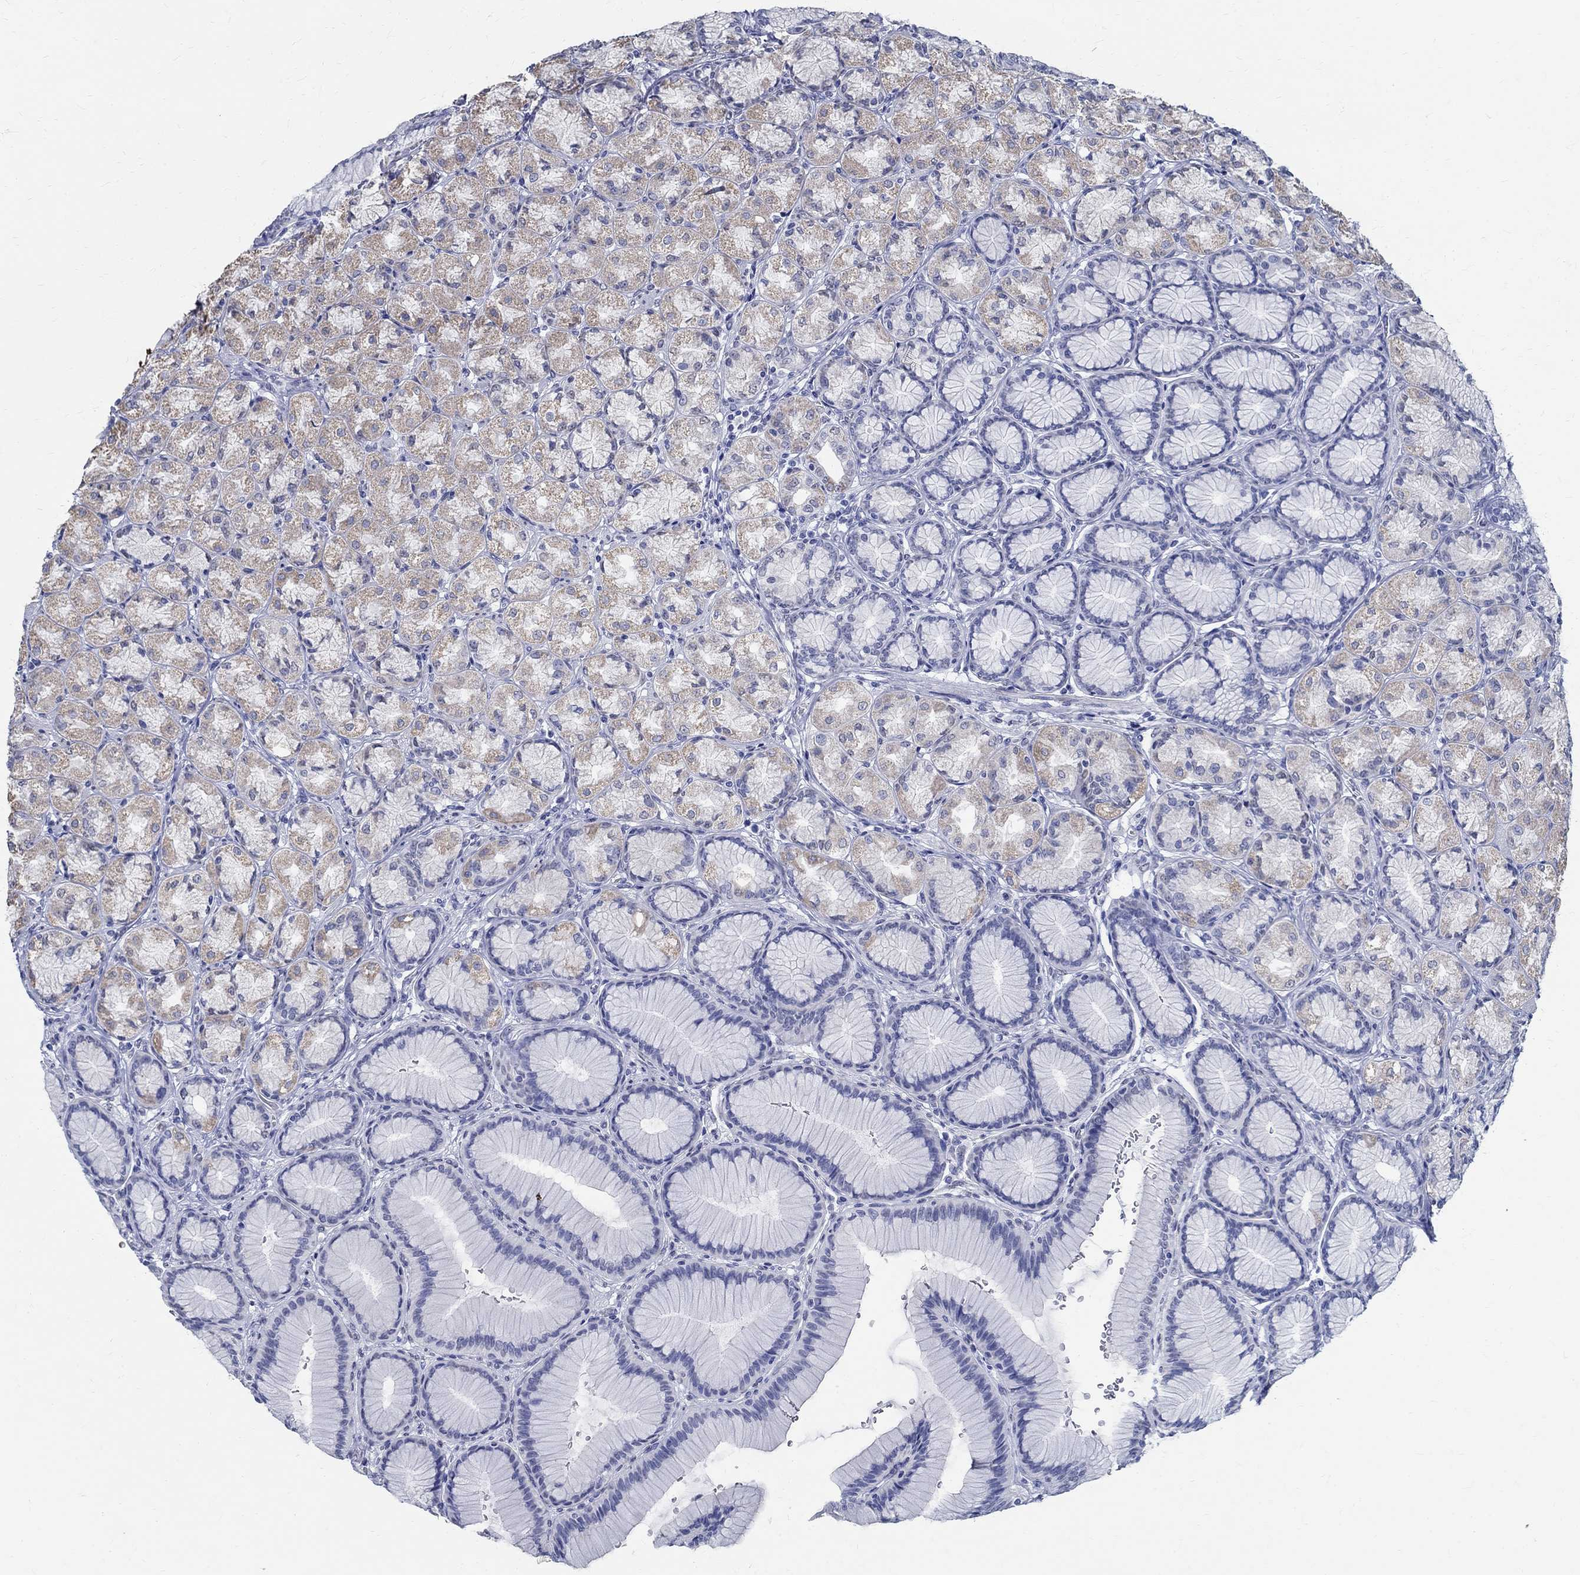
{"staining": {"intensity": "weak", "quantity": "25%-75%", "location": "cytoplasmic/membranous"}, "tissue": "stomach", "cell_type": "Glandular cells", "image_type": "normal", "snomed": [{"axis": "morphology", "description": "Normal tissue, NOS"}, {"axis": "morphology", "description": "Adenocarcinoma, NOS"}, {"axis": "morphology", "description": "Adenocarcinoma, High grade"}, {"axis": "topography", "description": "Stomach, upper"}, {"axis": "topography", "description": "Stomach"}], "caption": "A brown stain labels weak cytoplasmic/membranous staining of a protein in glandular cells of unremarkable human stomach.", "gene": "TSPAN16", "patient": {"sex": "female", "age": 65}}